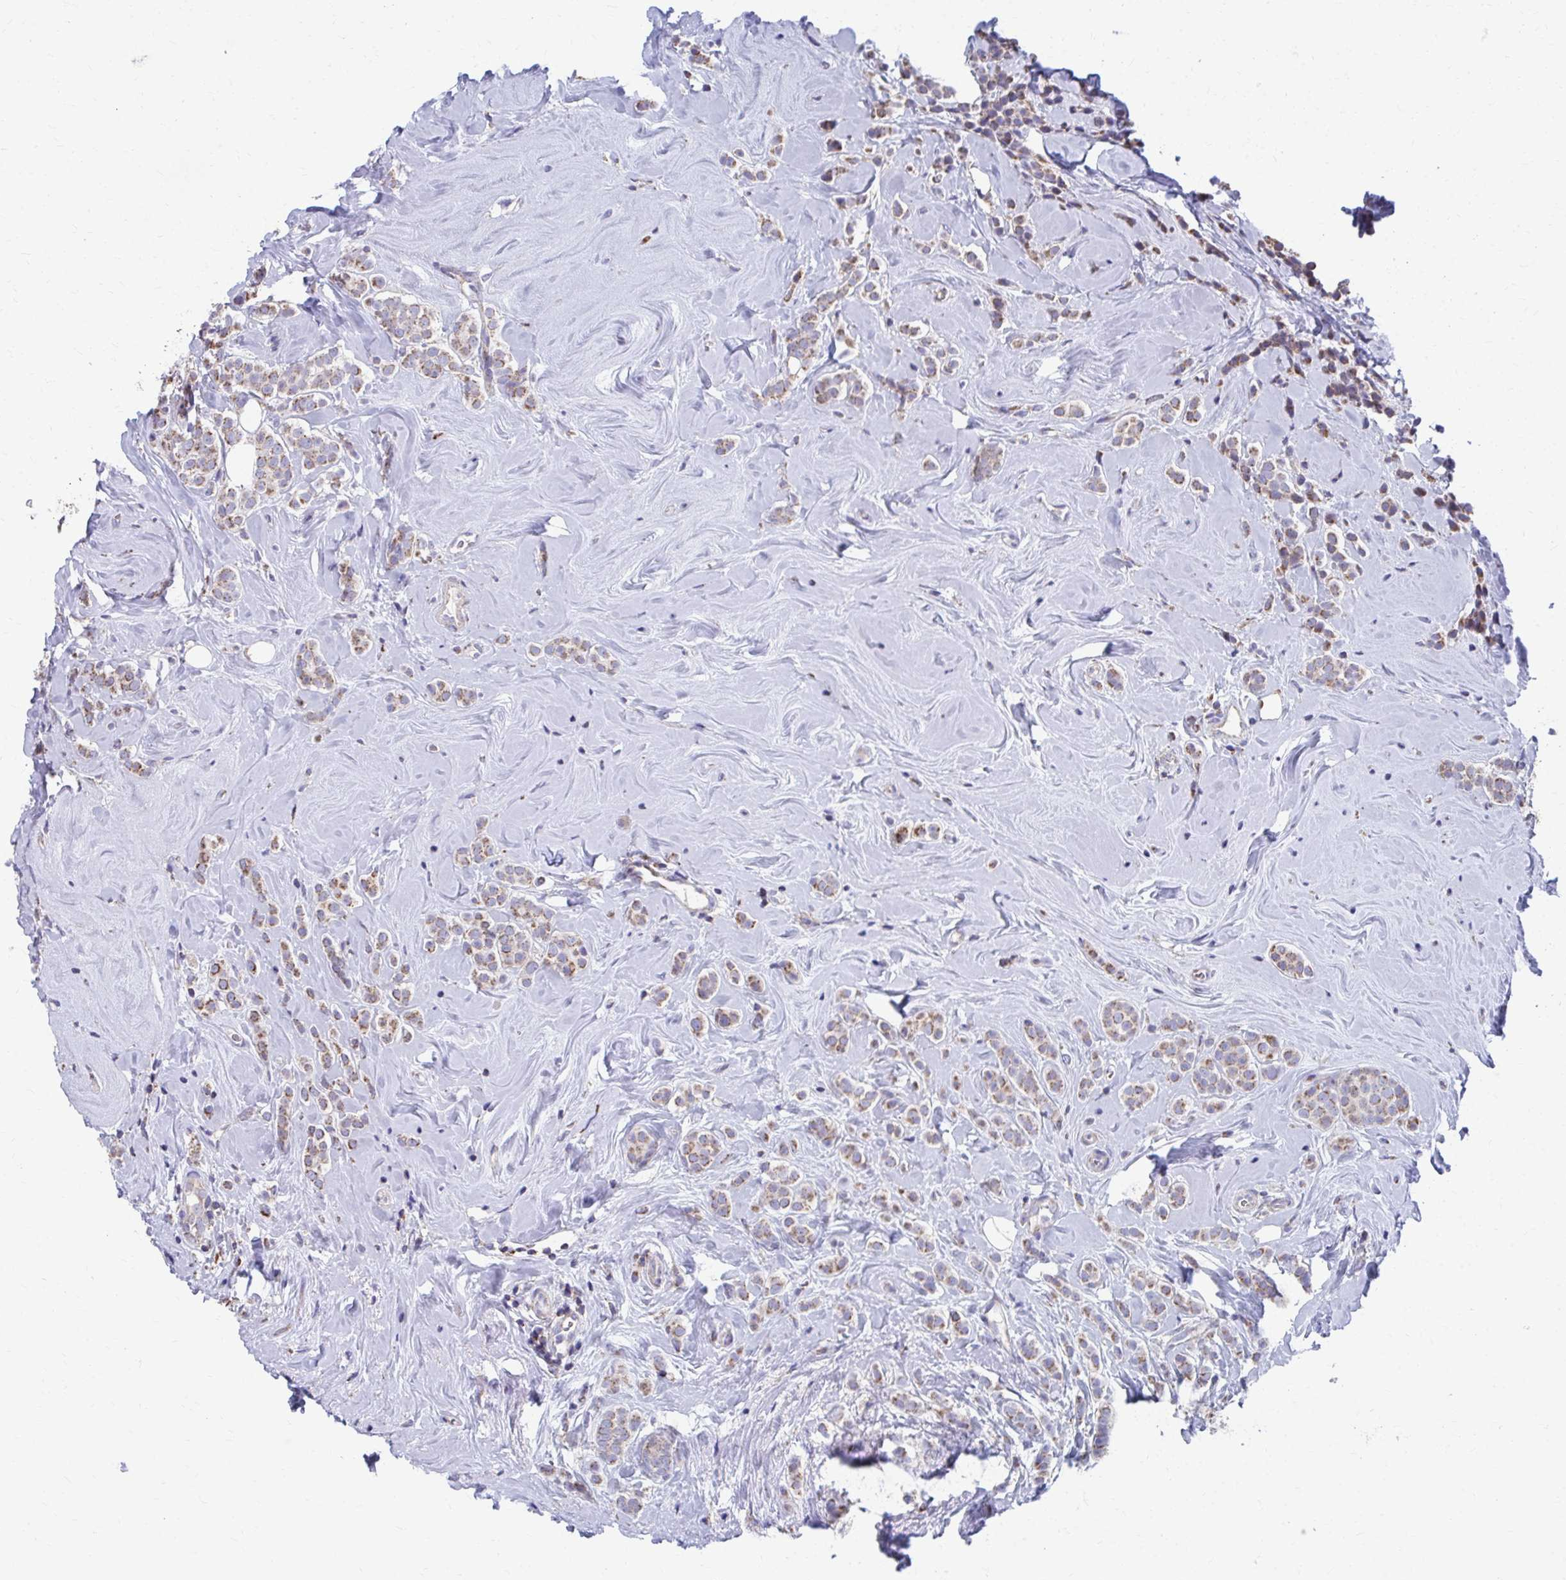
{"staining": {"intensity": "moderate", "quantity": "25%-75%", "location": "cytoplasmic/membranous"}, "tissue": "breast cancer", "cell_type": "Tumor cells", "image_type": "cancer", "snomed": [{"axis": "morphology", "description": "Lobular carcinoma"}, {"axis": "topography", "description": "Breast"}], "caption": "Moderate cytoplasmic/membranous protein expression is identified in approximately 25%-75% of tumor cells in breast lobular carcinoma.", "gene": "RCC1L", "patient": {"sex": "female", "age": 49}}